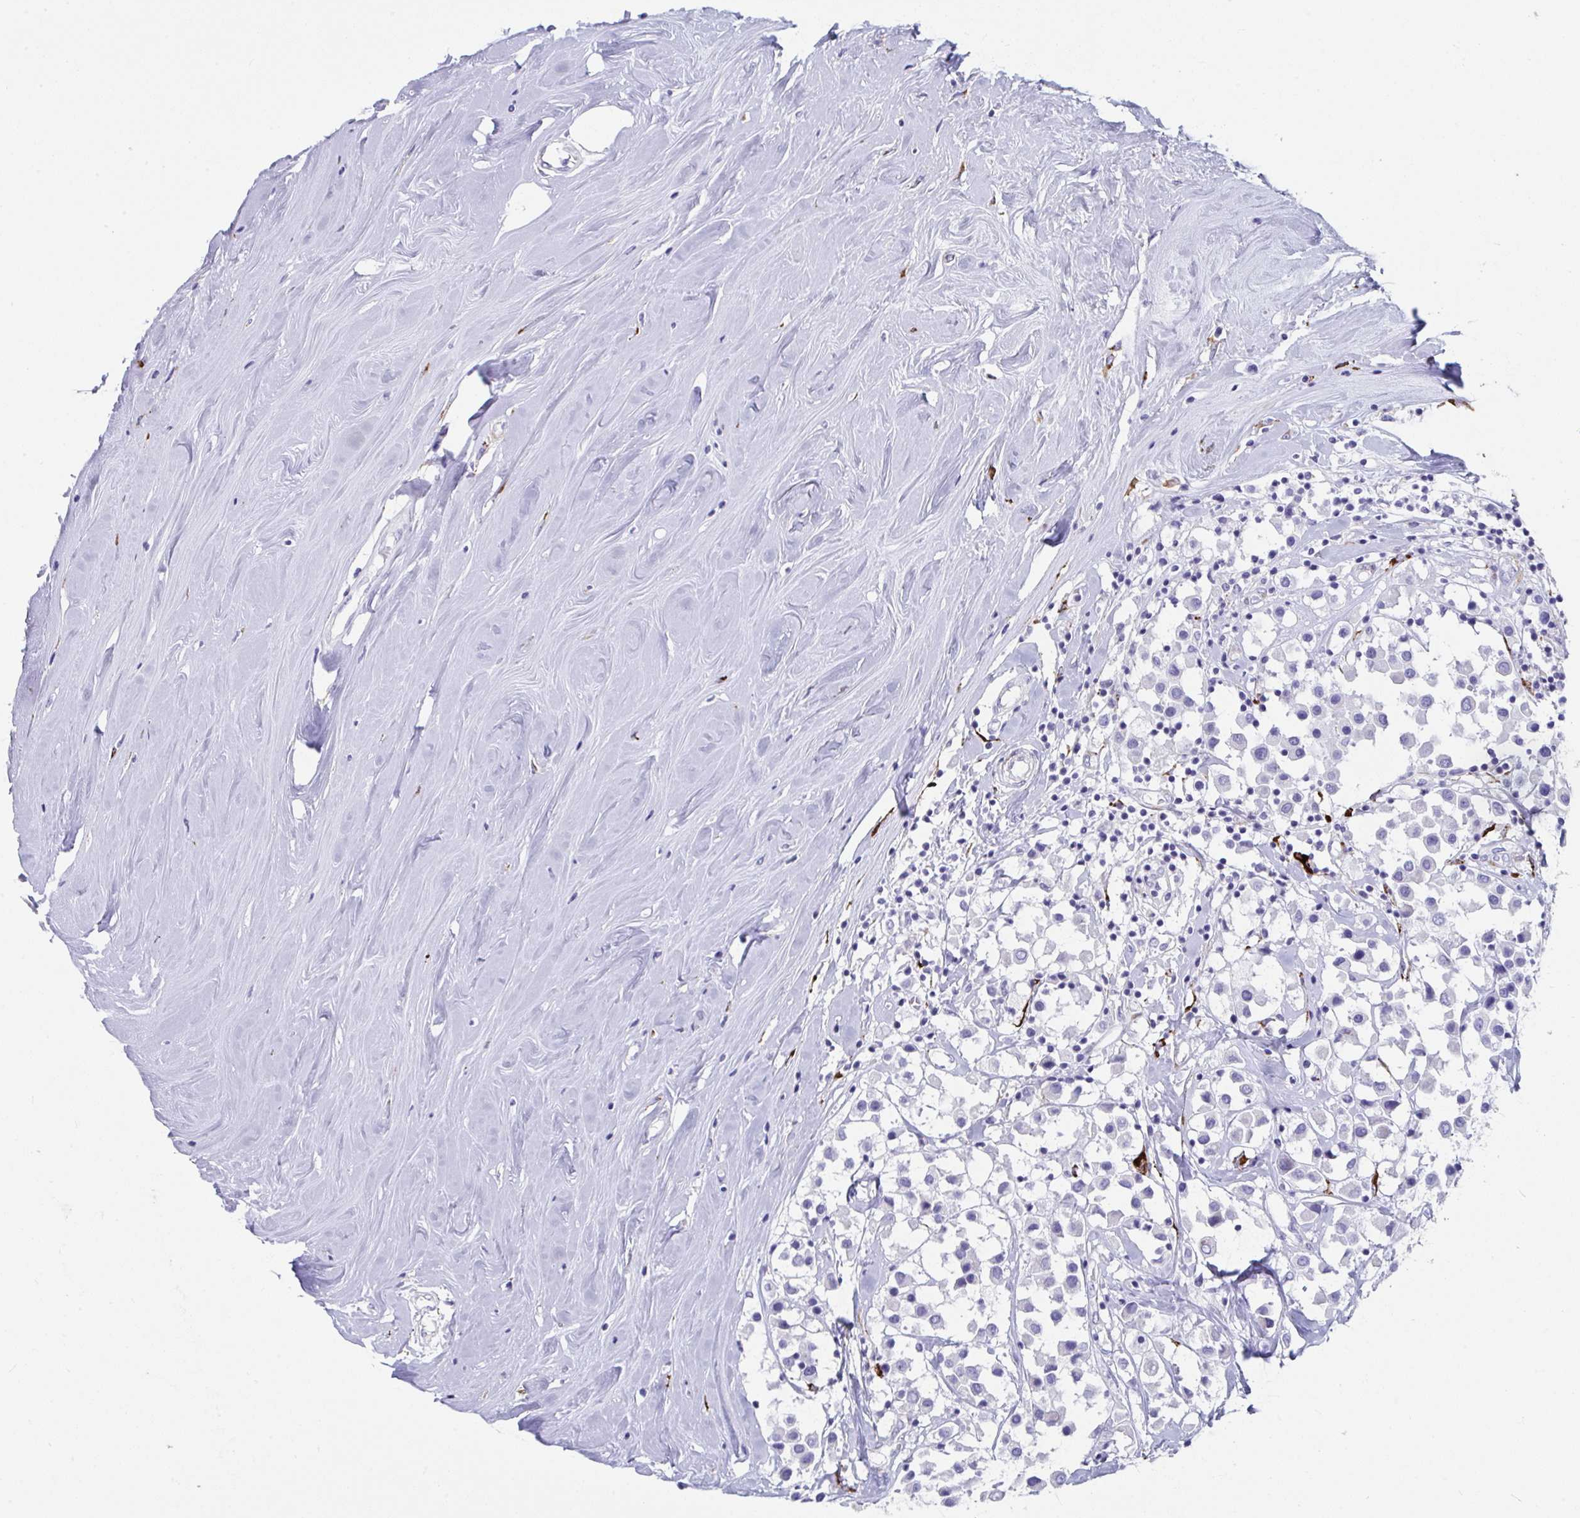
{"staining": {"intensity": "negative", "quantity": "none", "location": "none"}, "tissue": "breast cancer", "cell_type": "Tumor cells", "image_type": "cancer", "snomed": [{"axis": "morphology", "description": "Duct carcinoma"}, {"axis": "topography", "description": "Breast"}], "caption": "The IHC photomicrograph has no significant positivity in tumor cells of breast intraductal carcinoma tissue.", "gene": "GRXCR2", "patient": {"sex": "female", "age": 61}}